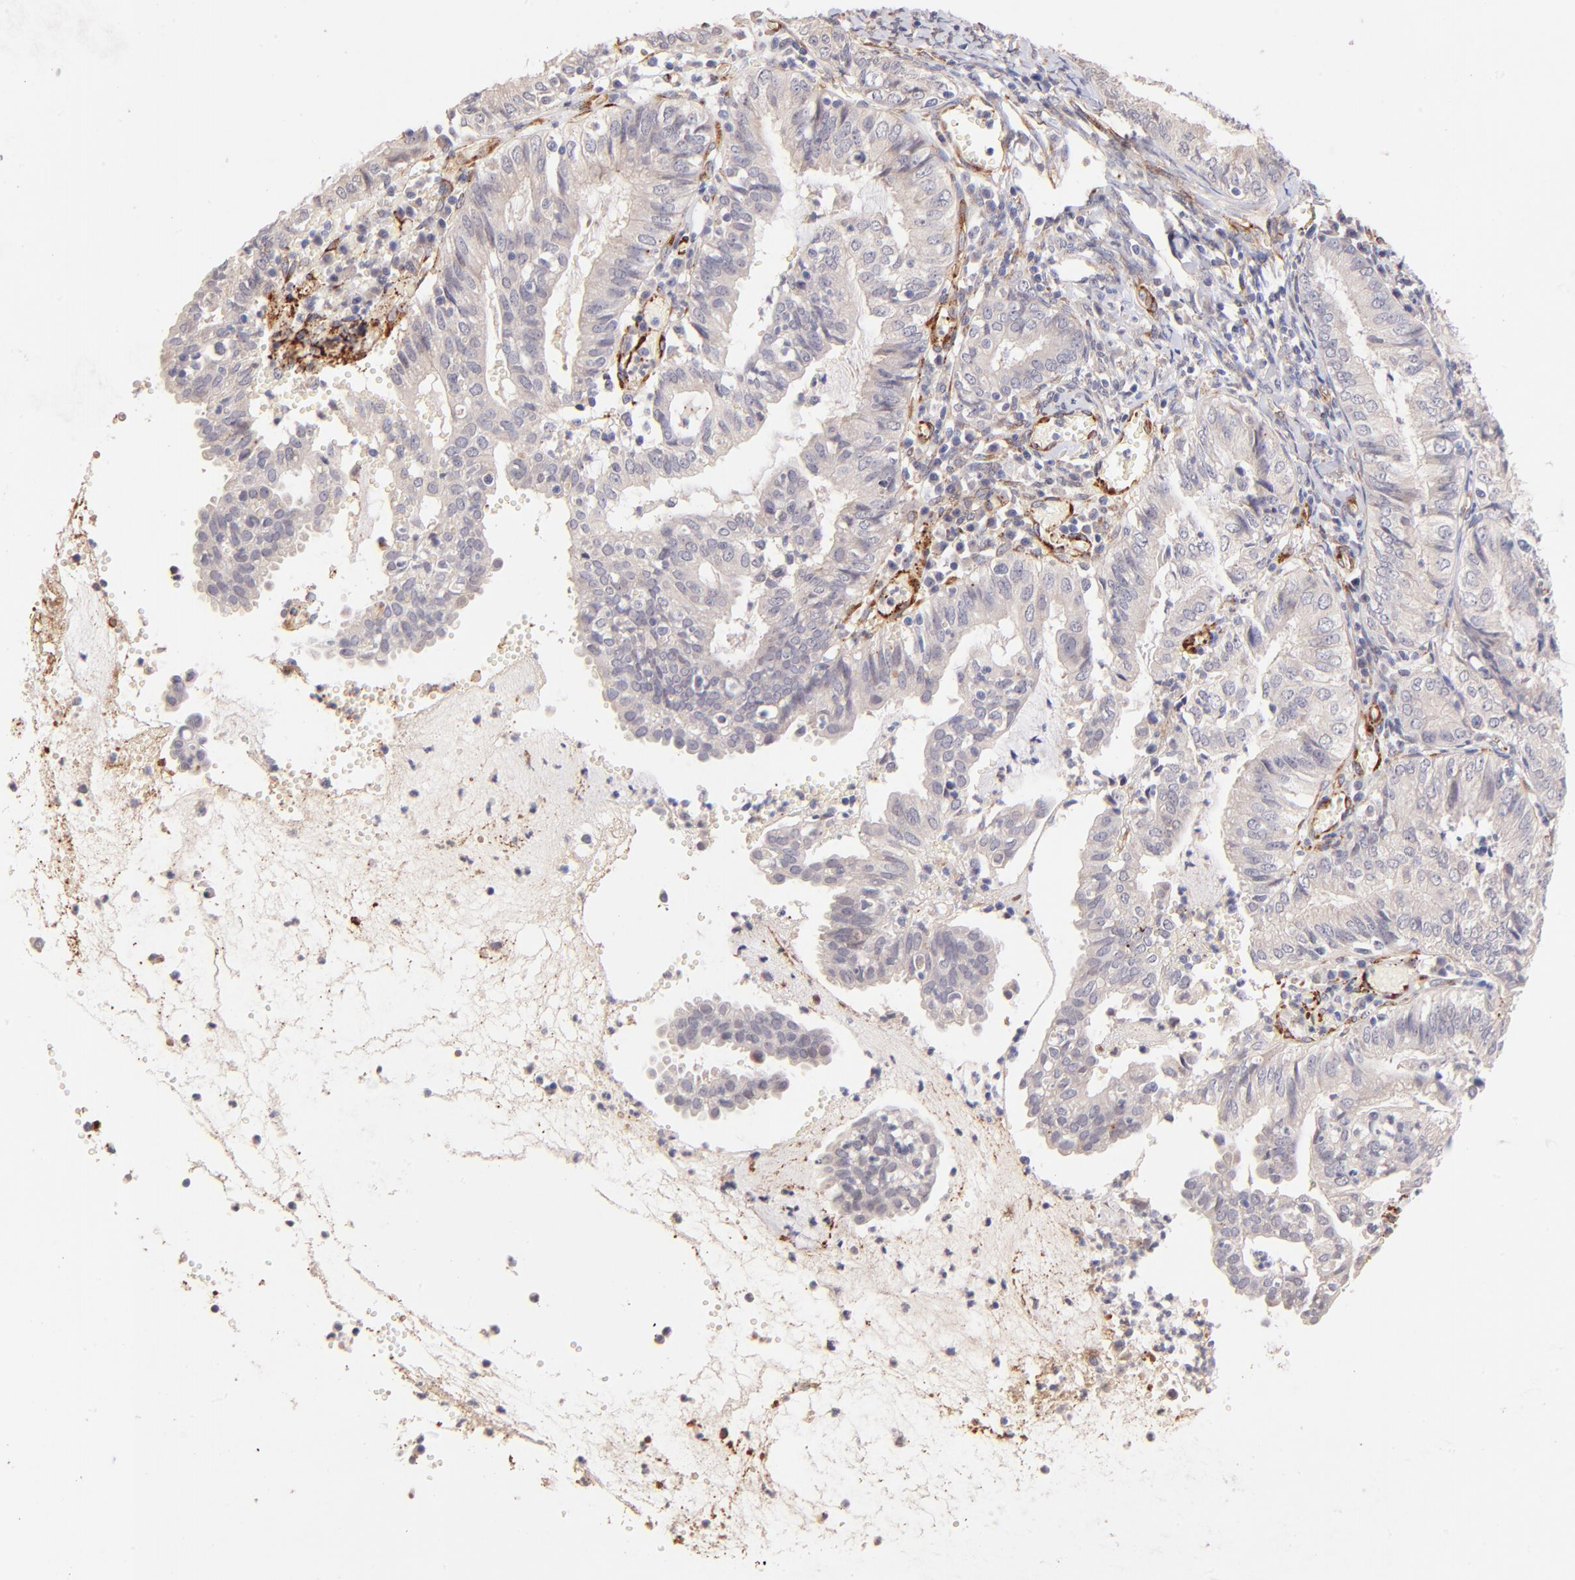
{"staining": {"intensity": "negative", "quantity": "none", "location": "none"}, "tissue": "endometrial cancer", "cell_type": "Tumor cells", "image_type": "cancer", "snomed": [{"axis": "morphology", "description": "Adenocarcinoma, NOS"}, {"axis": "topography", "description": "Endometrium"}], "caption": "Tumor cells show no significant expression in adenocarcinoma (endometrial). Nuclei are stained in blue.", "gene": "SPARC", "patient": {"sex": "female", "age": 66}}